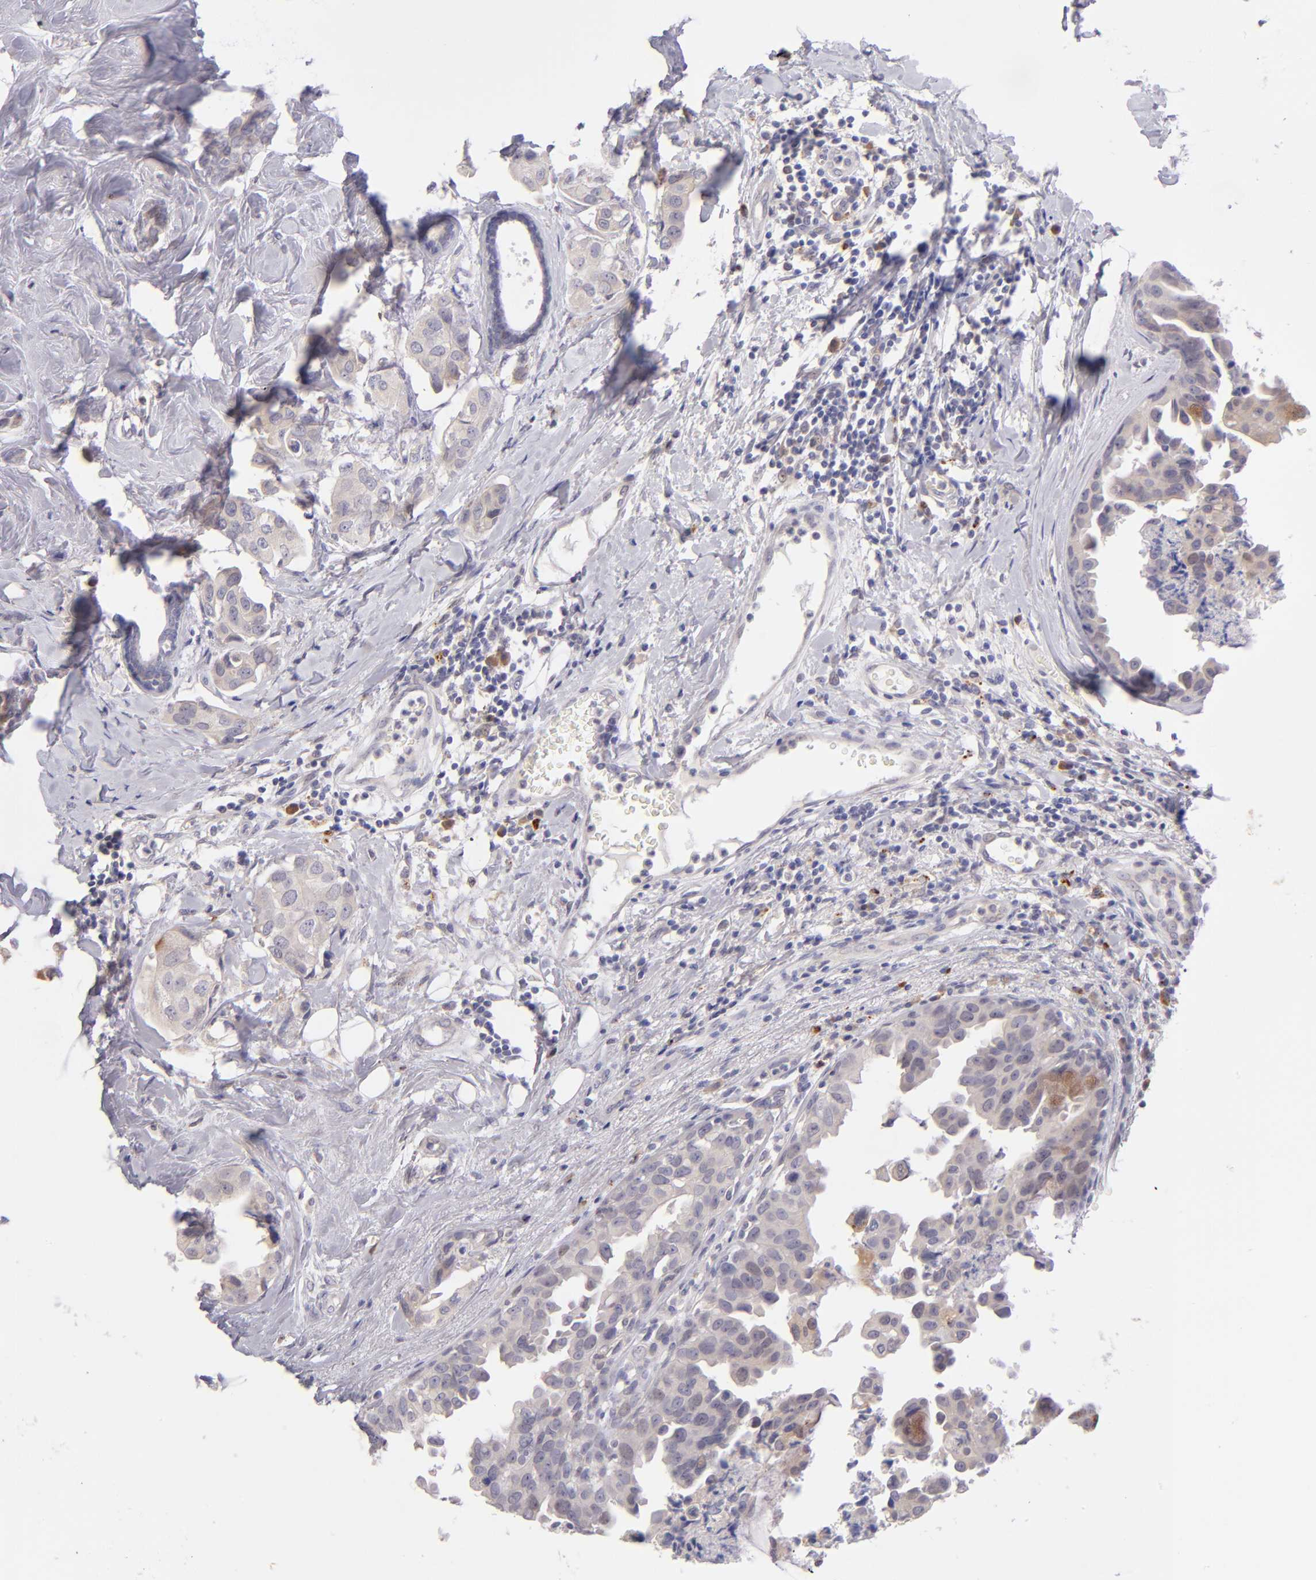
{"staining": {"intensity": "weak", "quantity": ">75%", "location": "cytoplasmic/membranous"}, "tissue": "breast cancer", "cell_type": "Tumor cells", "image_type": "cancer", "snomed": [{"axis": "morphology", "description": "Duct carcinoma"}, {"axis": "topography", "description": "Breast"}], "caption": "Breast intraductal carcinoma stained with immunohistochemistry (IHC) shows weak cytoplasmic/membranous expression in about >75% of tumor cells.", "gene": "TRAF3", "patient": {"sex": "female", "age": 40}}